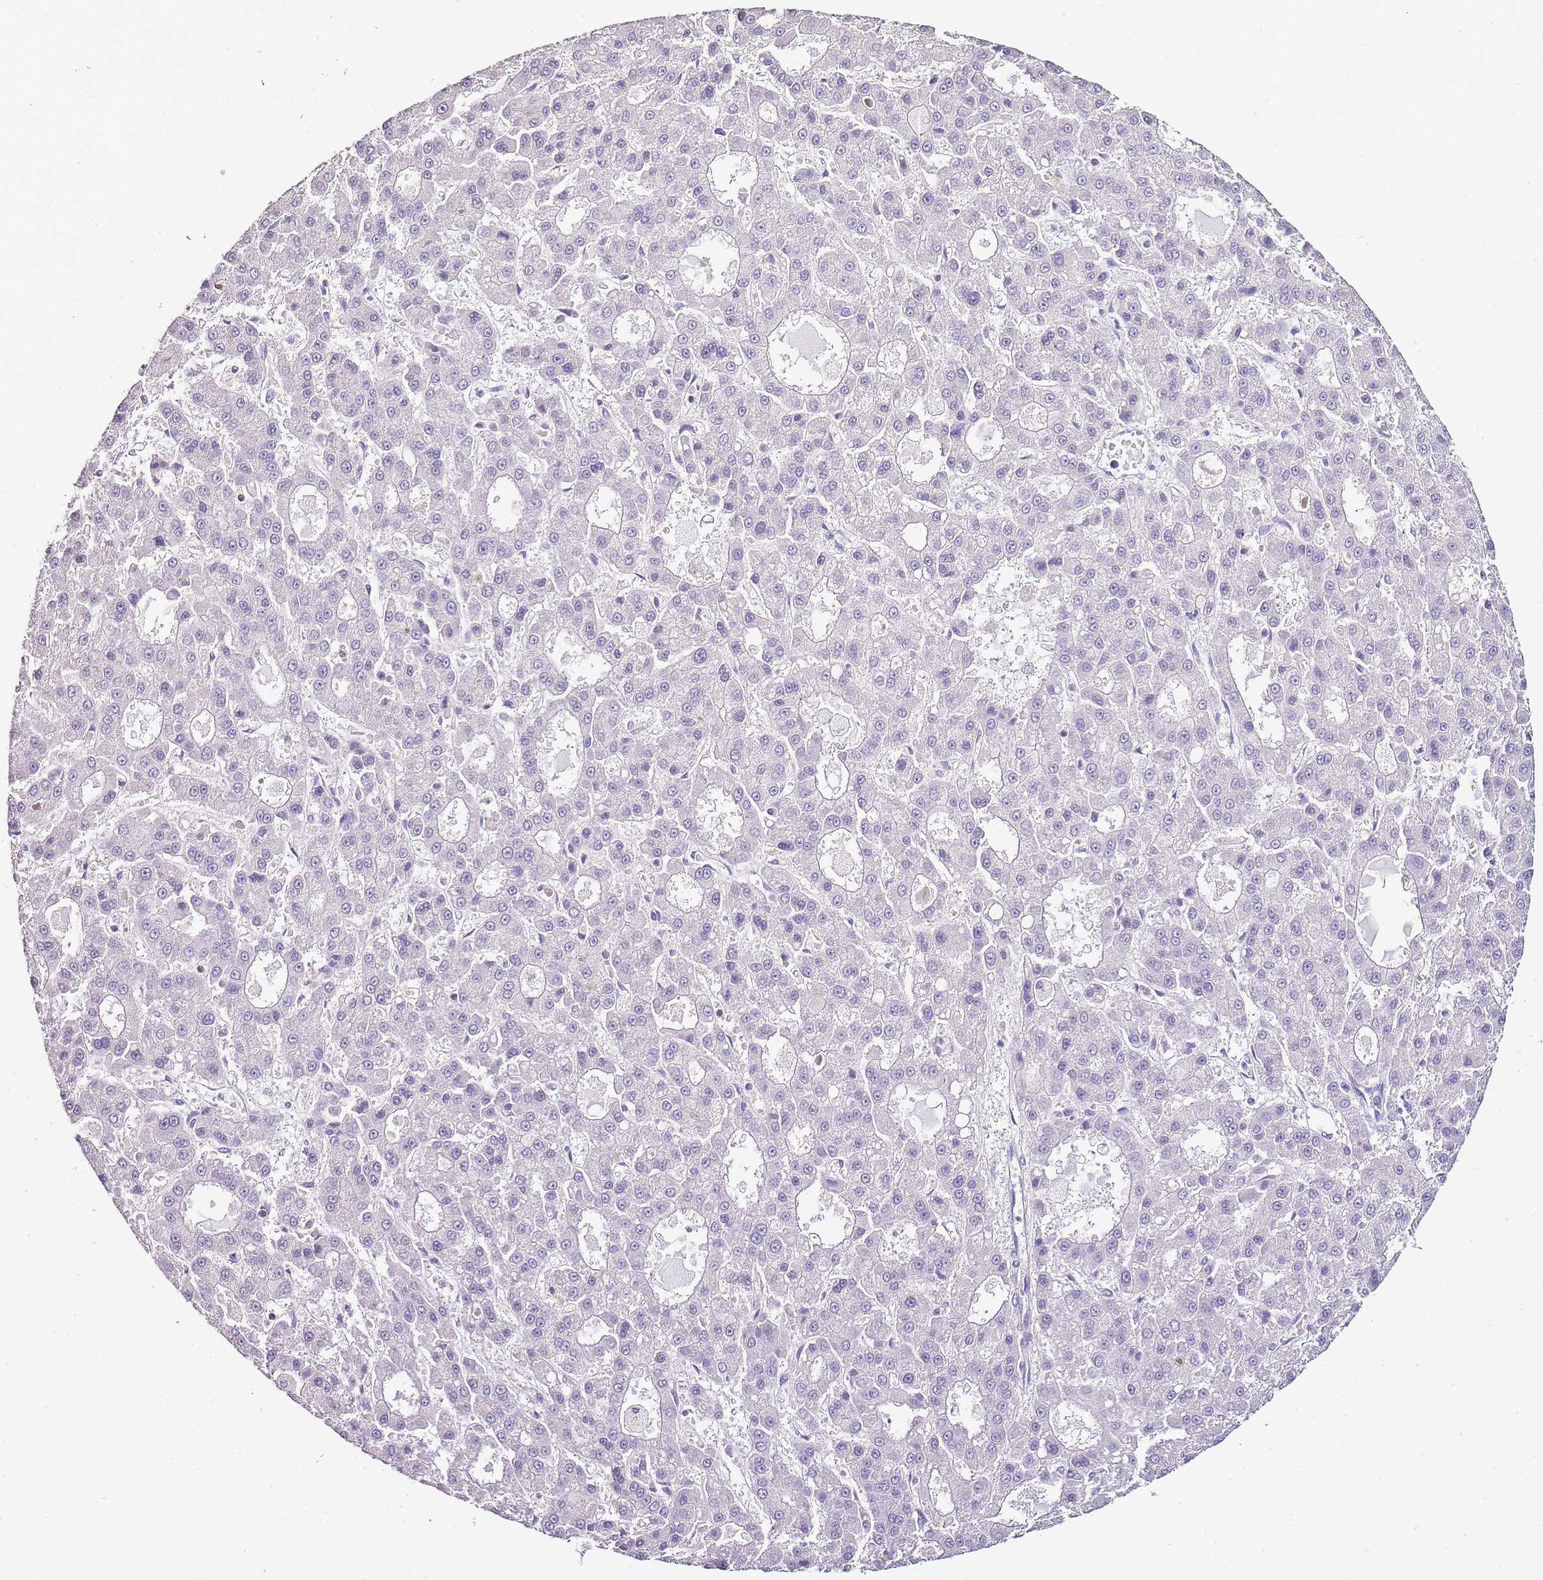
{"staining": {"intensity": "negative", "quantity": "none", "location": "none"}, "tissue": "liver cancer", "cell_type": "Tumor cells", "image_type": "cancer", "snomed": [{"axis": "morphology", "description": "Carcinoma, Hepatocellular, NOS"}, {"axis": "topography", "description": "Liver"}], "caption": "Human liver hepatocellular carcinoma stained for a protein using IHC displays no staining in tumor cells.", "gene": "ZBP1", "patient": {"sex": "male", "age": 70}}